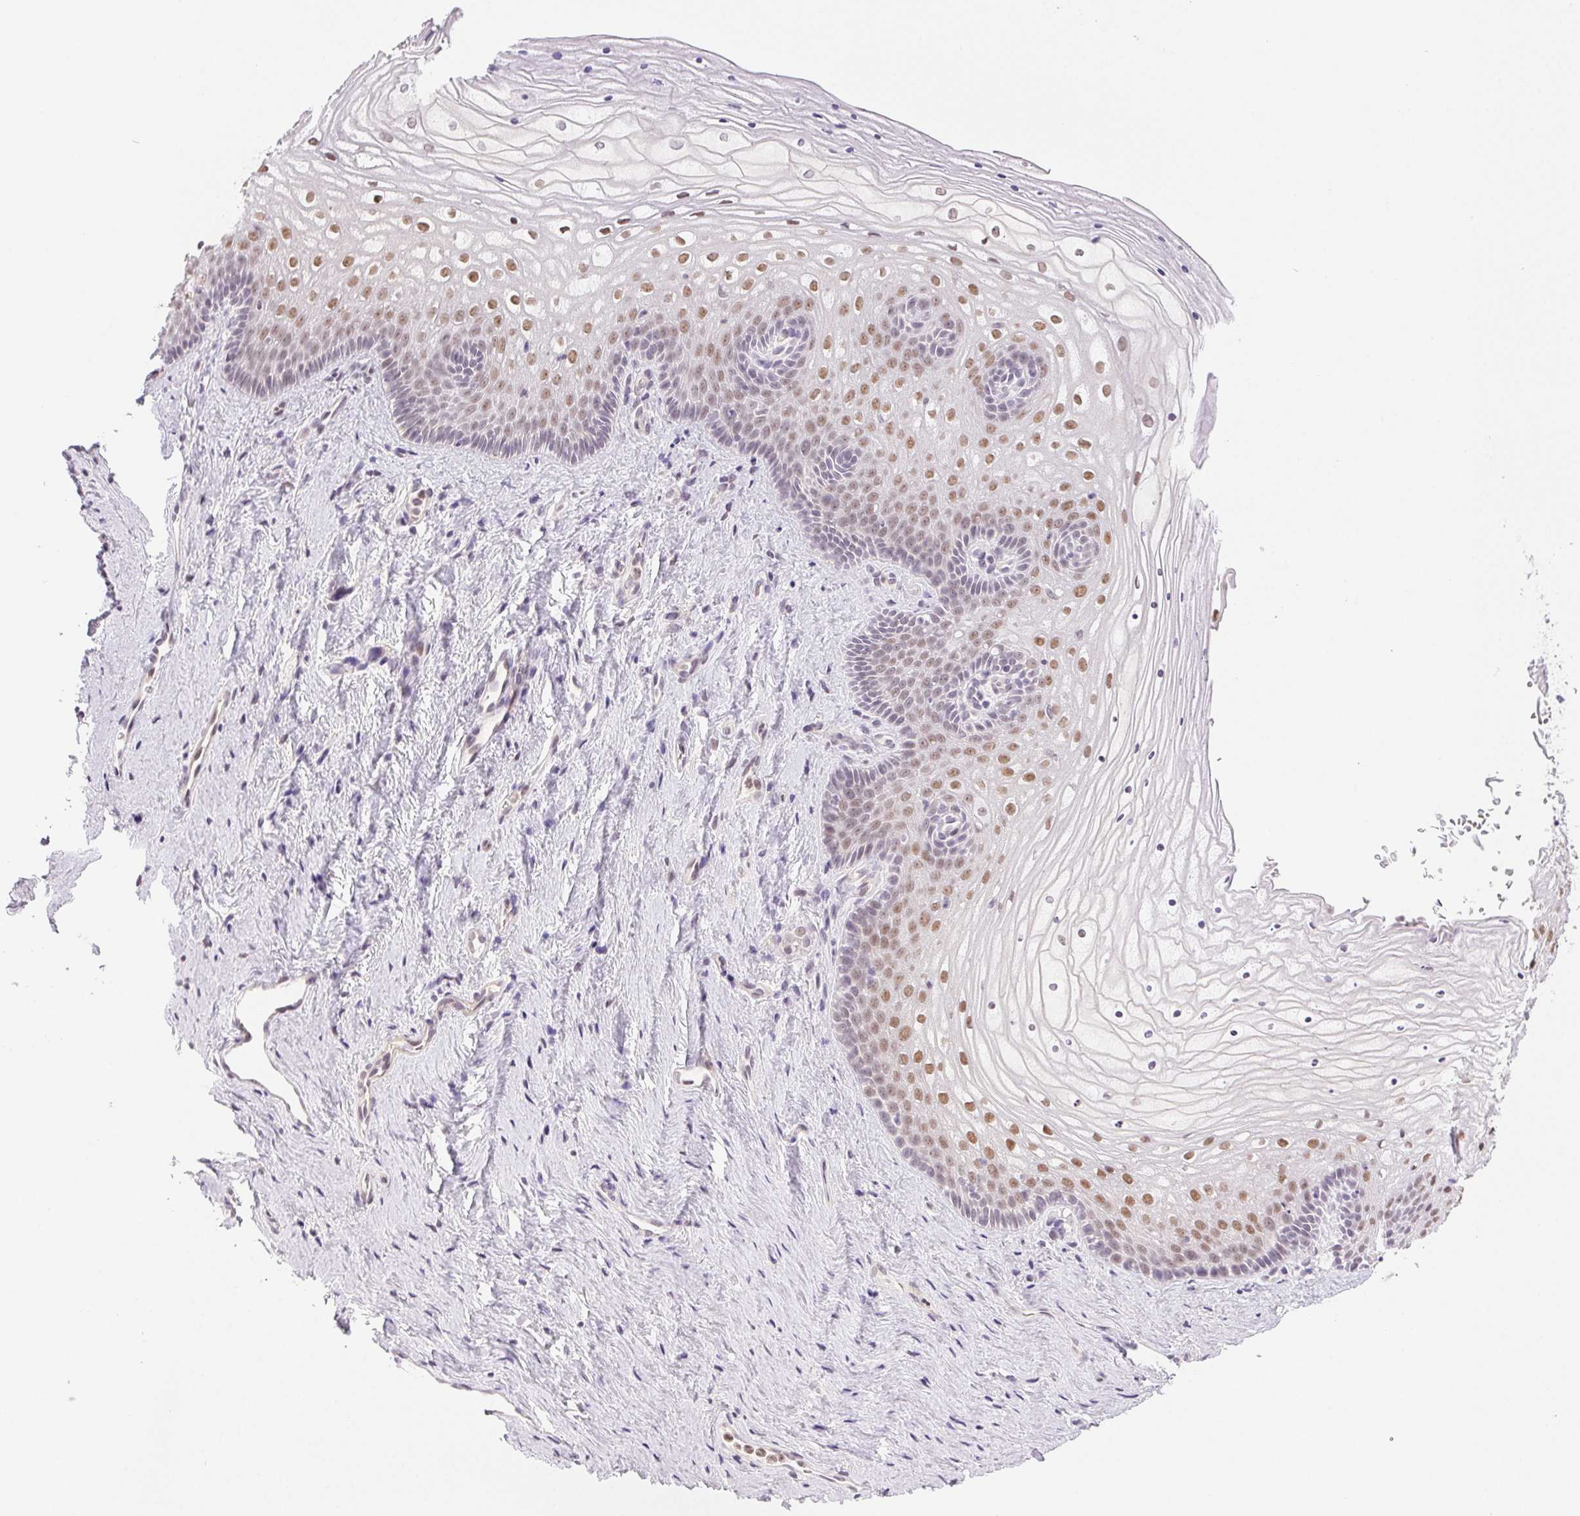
{"staining": {"intensity": "moderate", "quantity": "25%-75%", "location": "nuclear"}, "tissue": "vagina", "cell_type": "Squamous epithelial cells", "image_type": "normal", "snomed": [{"axis": "morphology", "description": "Normal tissue, NOS"}, {"axis": "topography", "description": "Vagina"}], "caption": "Immunohistochemistry (DAB (3,3'-diaminobenzidine)) staining of benign vagina demonstrates moderate nuclear protein staining in about 25%-75% of squamous epithelial cells.", "gene": "GRHL3", "patient": {"sex": "female", "age": 45}}